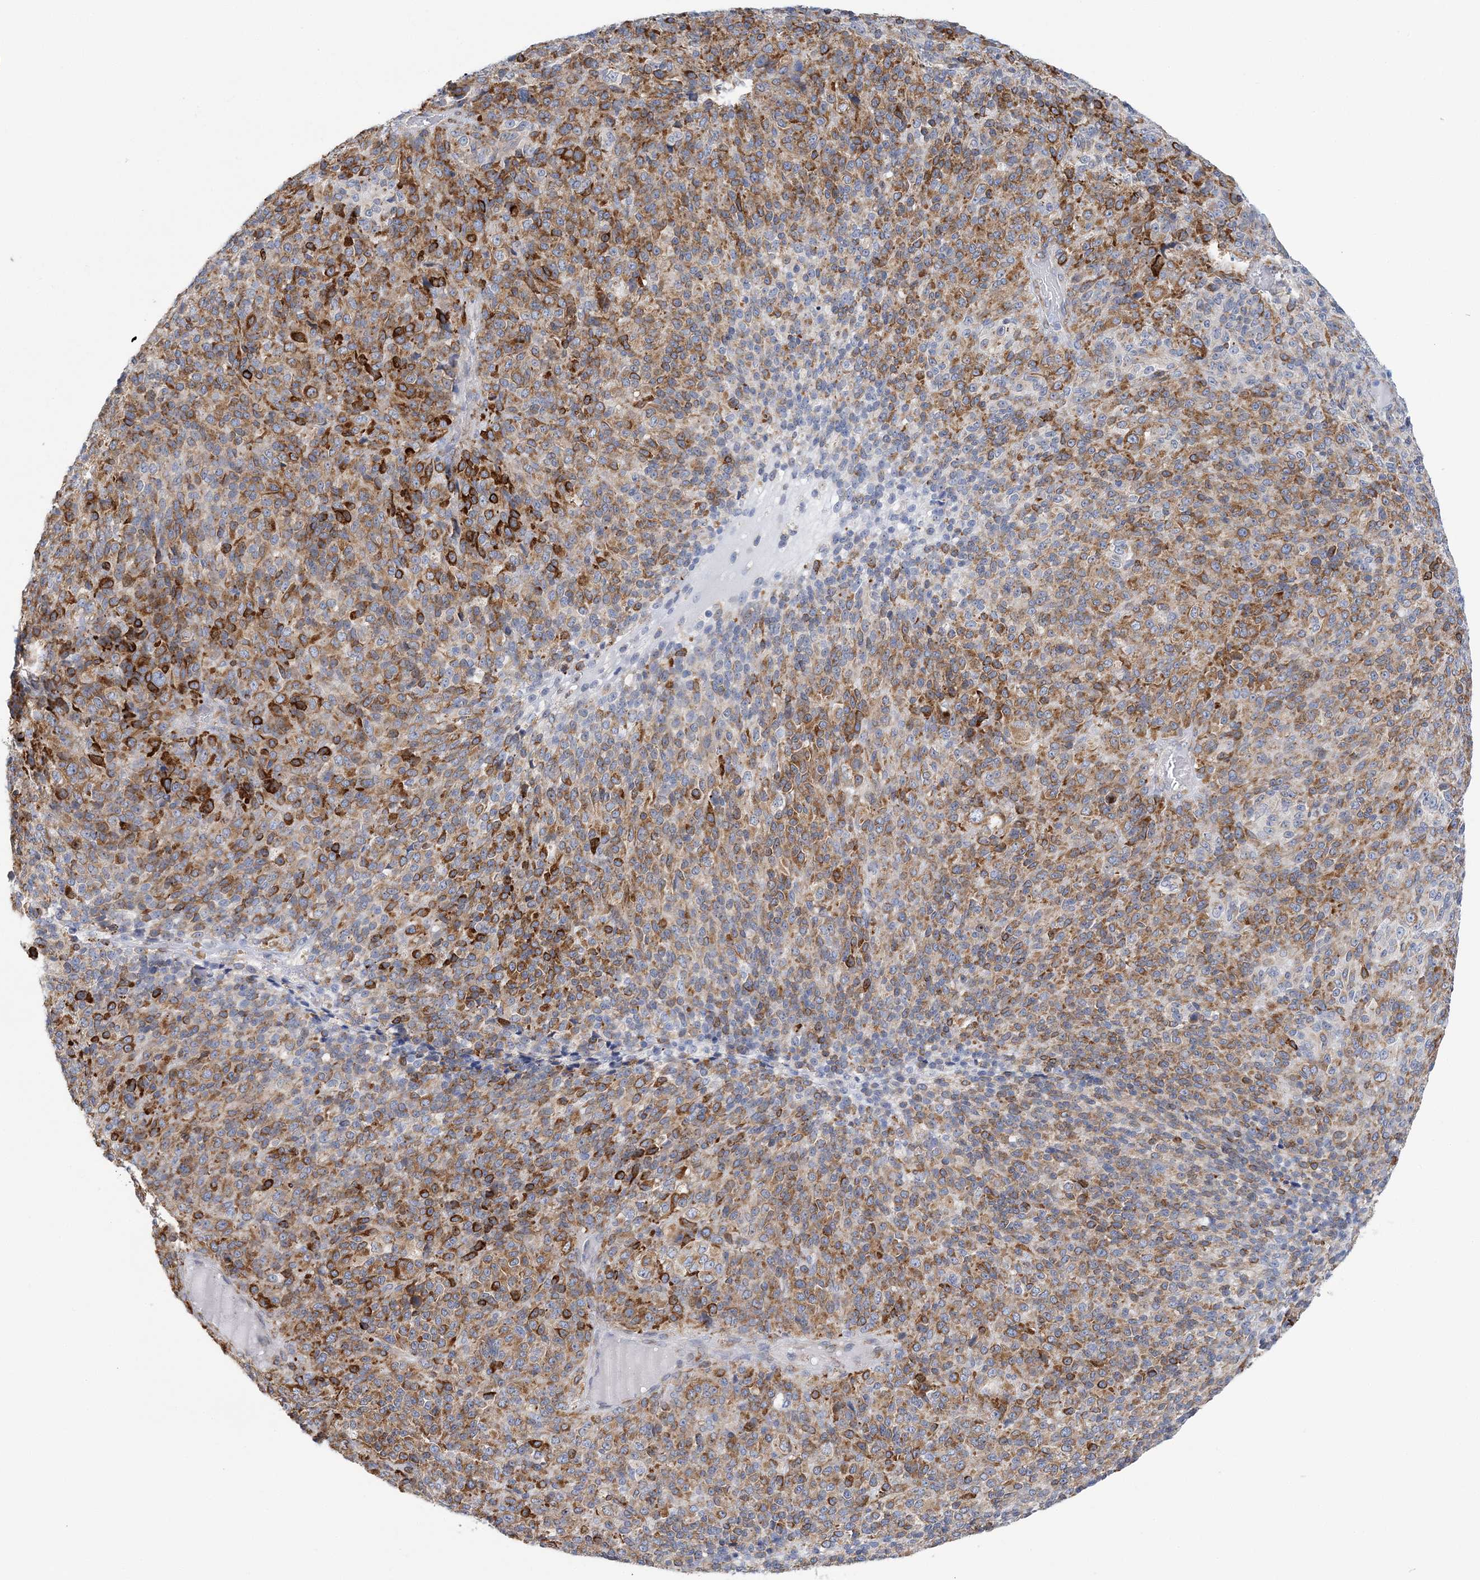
{"staining": {"intensity": "strong", "quantity": "25%-75%", "location": "cytoplasmic/membranous"}, "tissue": "melanoma", "cell_type": "Tumor cells", "image_type": "cancer", "snomed": [{"axis": "morphology", "description": "Malignant melanoma, Metastatic site"}, {"axis": "topography", "description": "Brain"}], "caption": "A brown stain highlights strong cytoplasmic/membranous expression of a protein in human melanoma tumor cells.", "gene": "PLEKHG4B", "patient": {"sex": "female", "age": 56}}